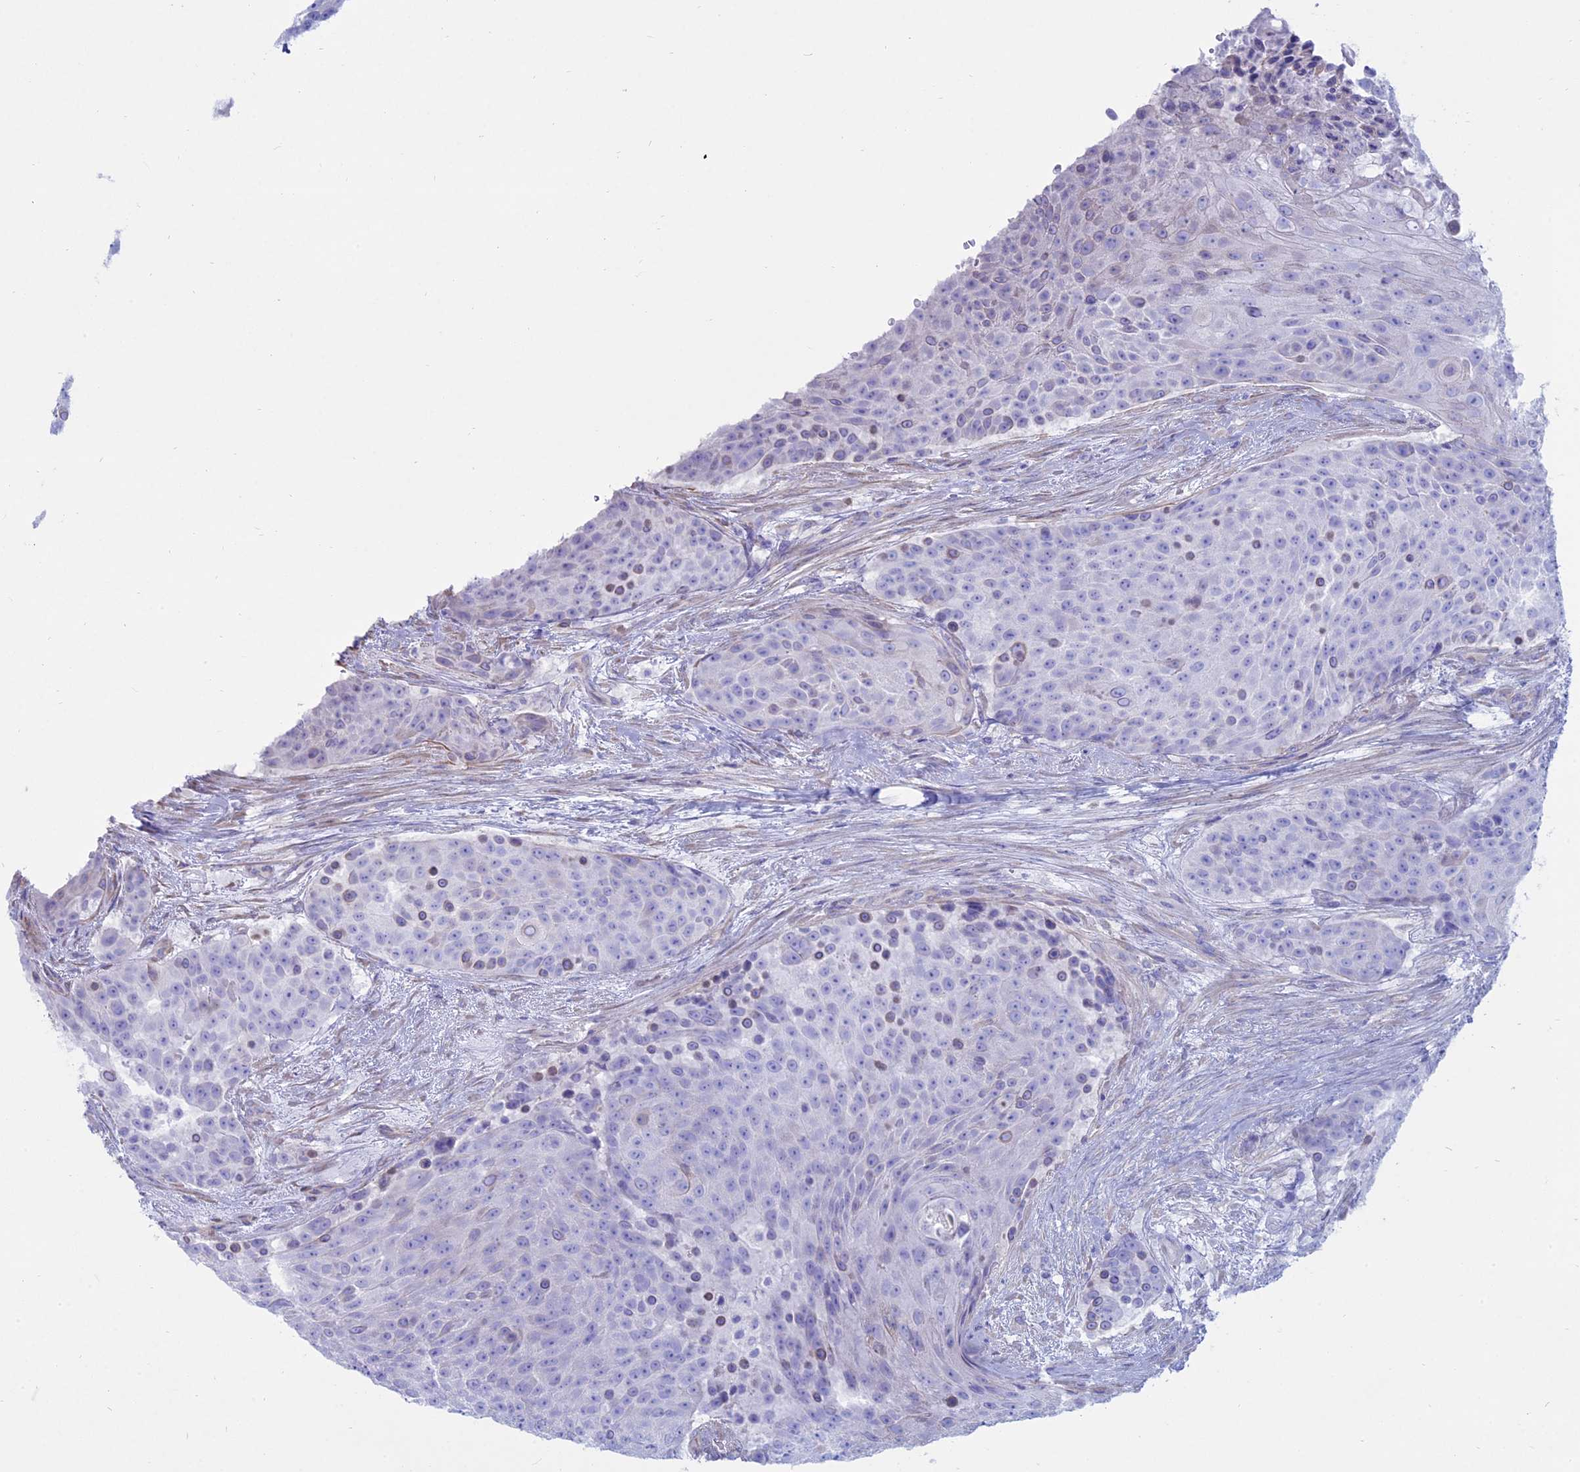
{"staining": {"intensity": "negative", "quantity": "none", "location": "none"}, "tissue": "urothelial cancer", "cell_type": "Tumor cells", "image_type": "cancer", "snomed": [{"axis": "morphology", "description": "Urothelial carcinoma, High grade"}, {"axis": "topography", "description": "Urinary bladder"}], "caption": "An IHC micrograph of urothelial carcinoma (high-grade) is shown. There is no staining in tumor cells of urothelial carcinoma (high-grade).", "gene": "OR2AE1", "patient": {"sex": "female", "age": 63}}